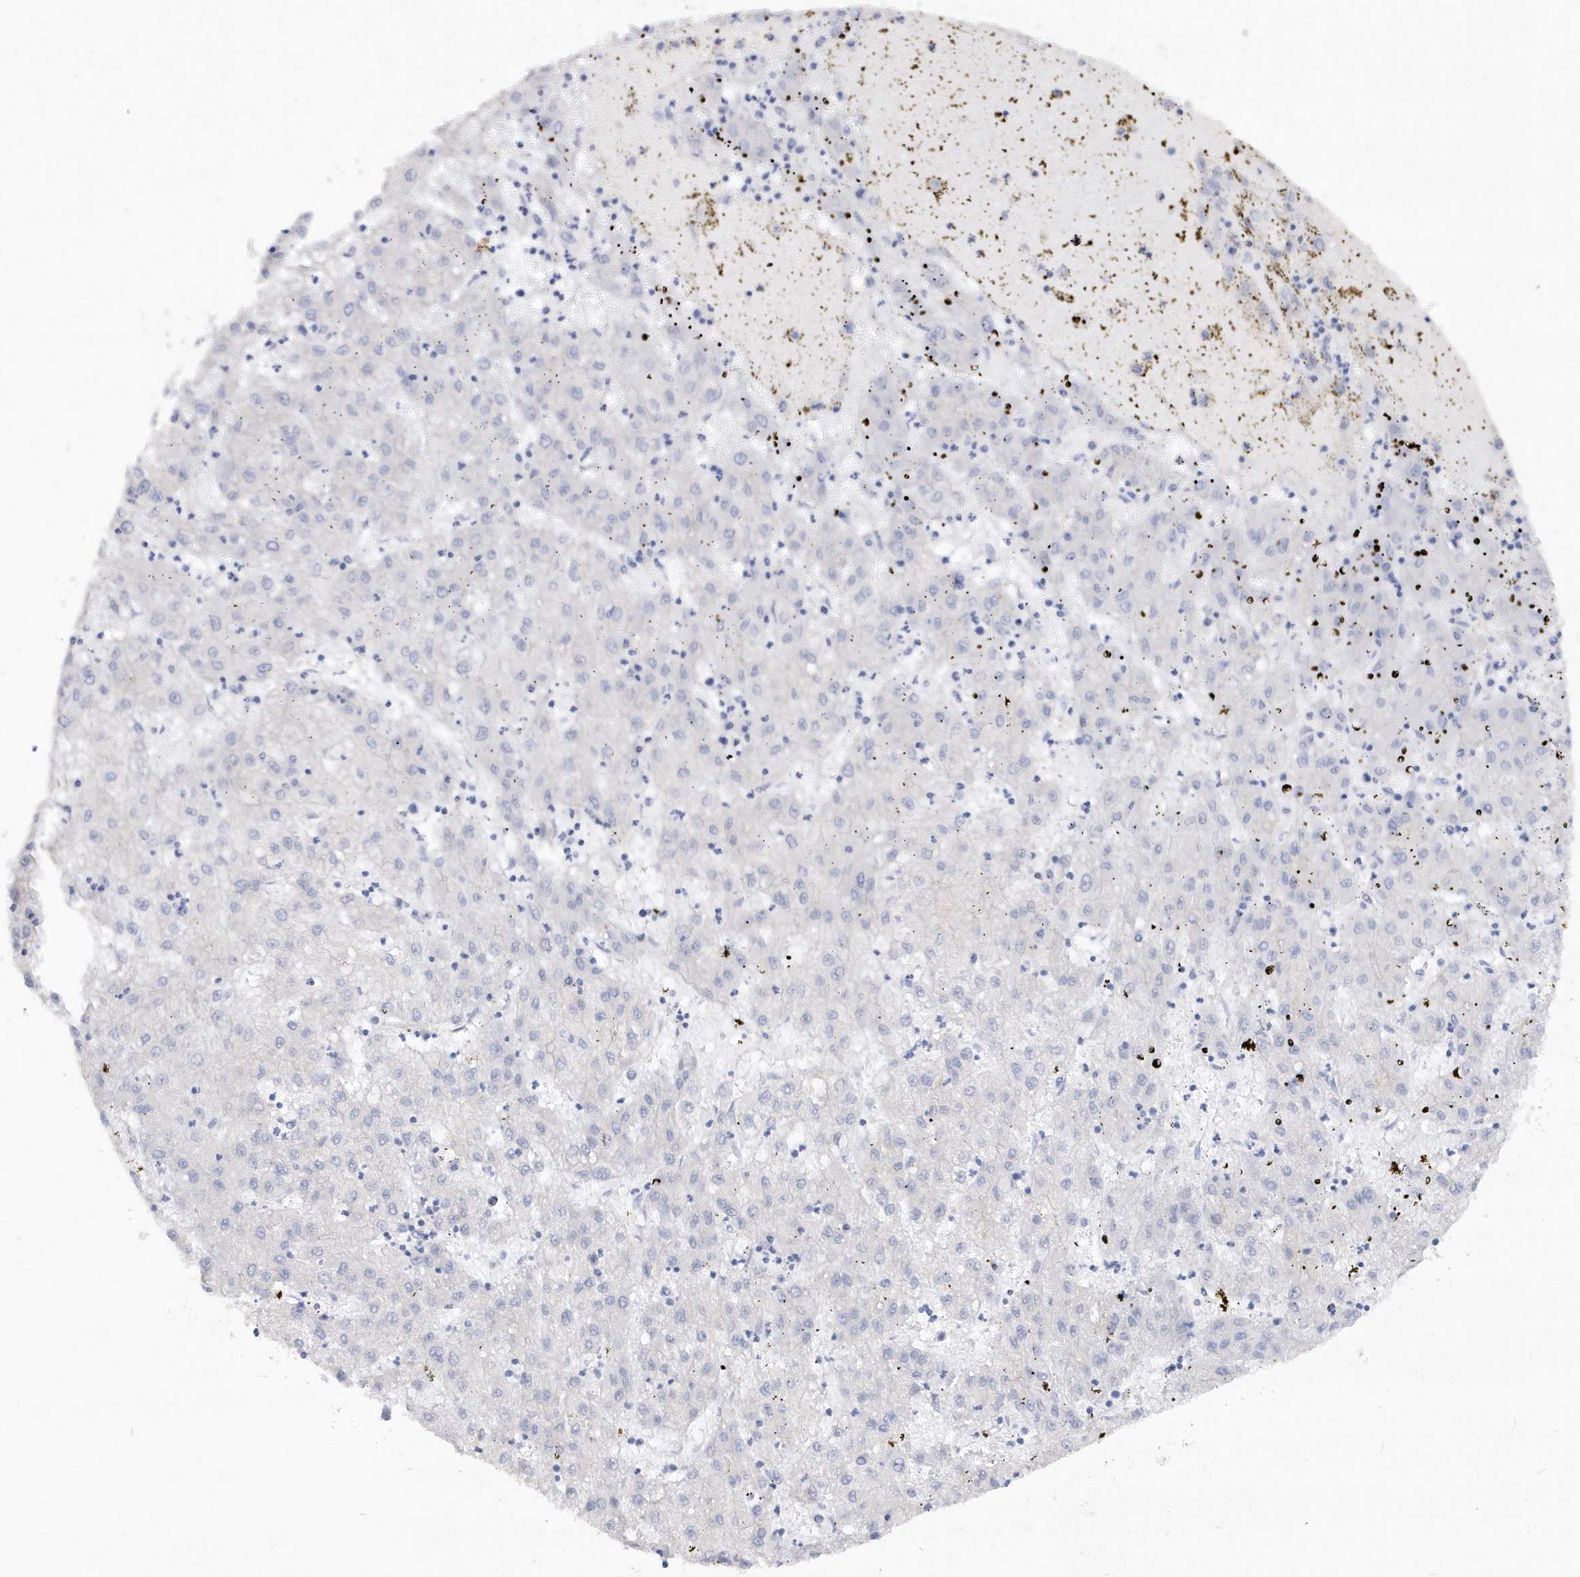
{"staining": {"intensity": "negative", "quantity": "none", "location": "none"}, "tissue": "liver cancer", "cell_type": "Tumor cells", "image_type": "cancer", "snomed": [{"axis": "morphology", "description": "Carcinoma, Hepatocellular, NOS"}, {"axis": "topography", "description": "Liver"}], "caption": "DAB (3,3'-diaminobenzidine) immunohistochemical staining of human hepatocellular carcinoma (liver) shows no significant staining in tumor cells.", "gene": "RPE", "patient": {"sex": "male", "age": 72}}